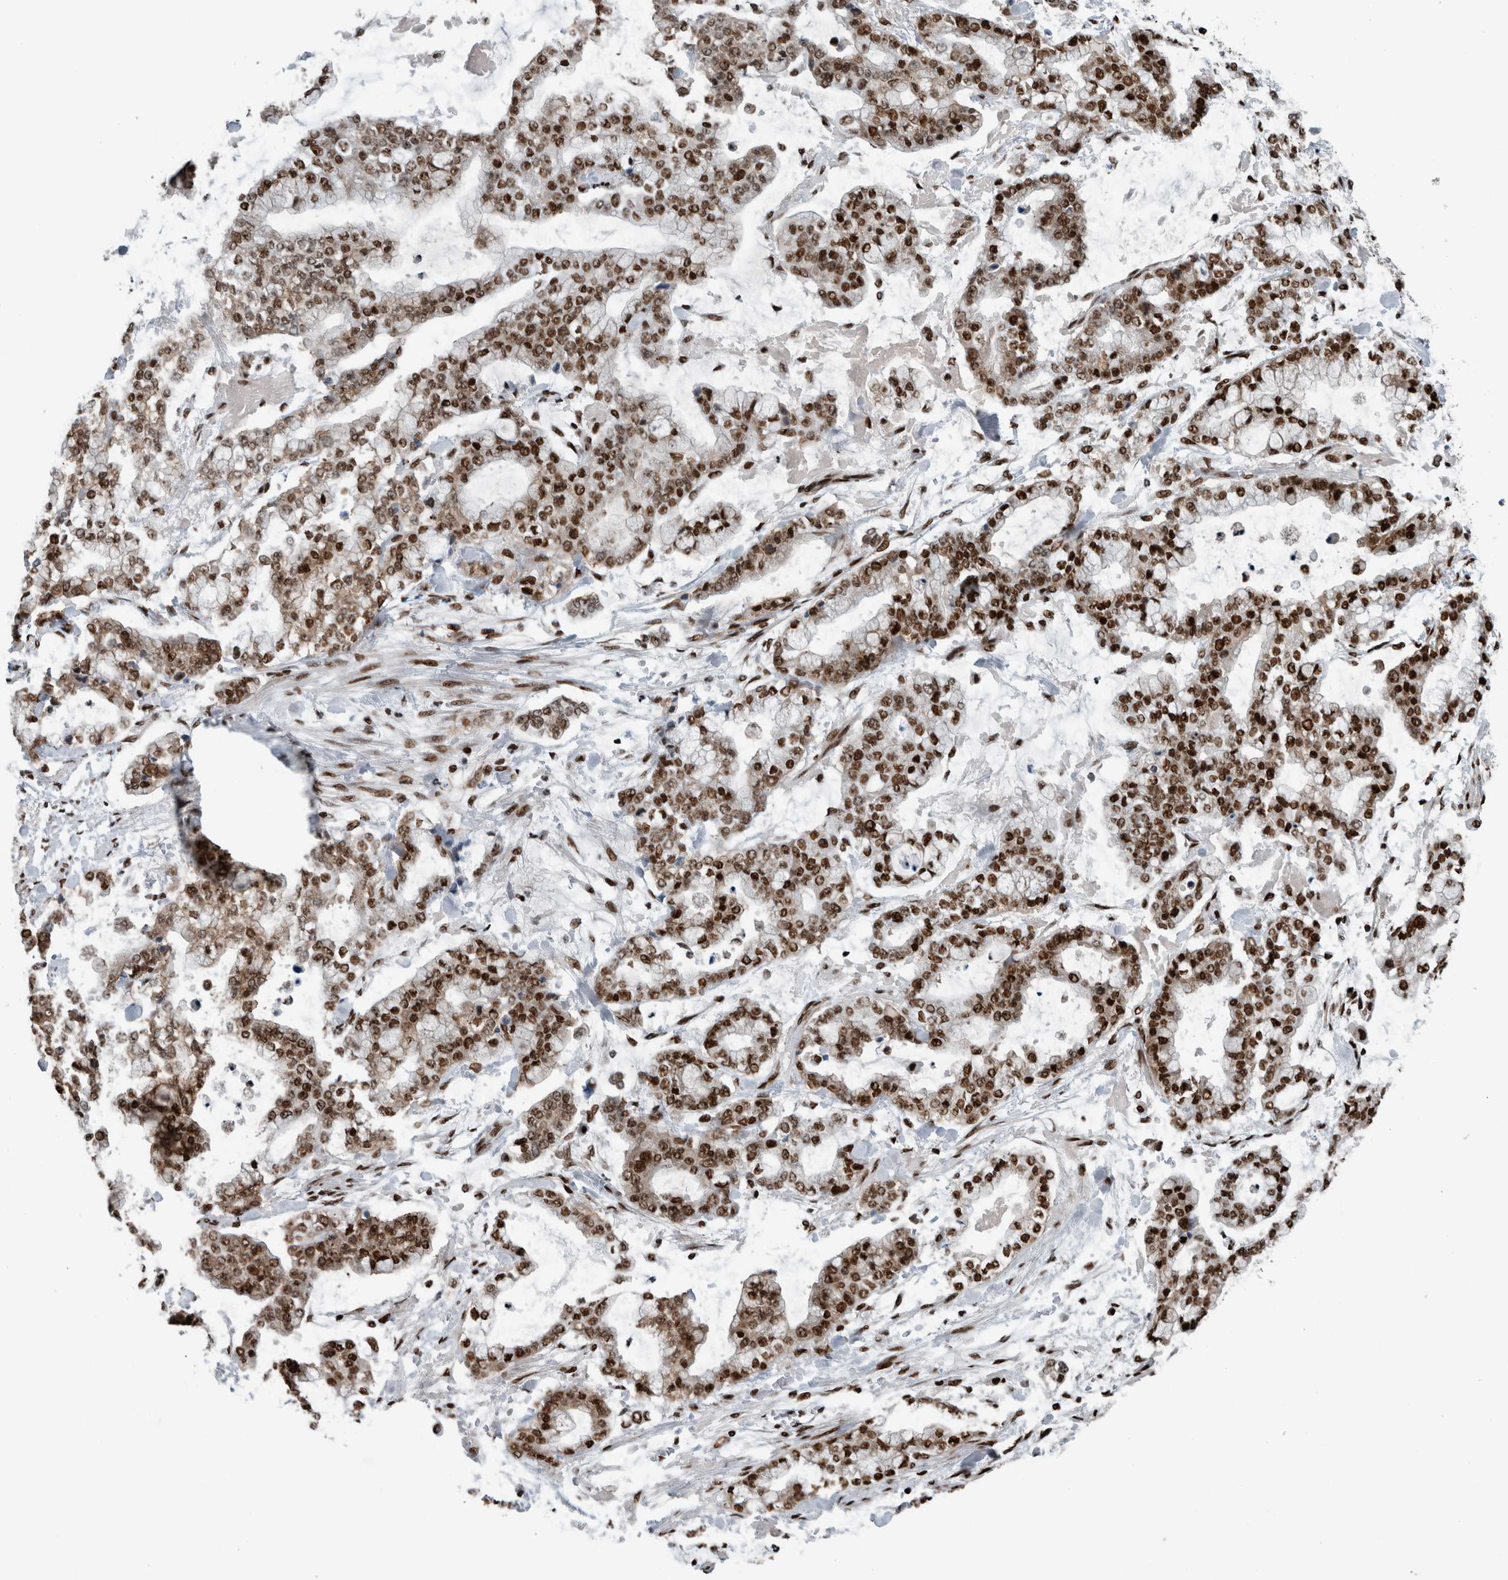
{"staining": {"intensity": "strong", "quantity": ">75%", "location": "nuclear"}, "tissue": "stomach cancer", "cell_type": "Tumor cells", "image_type": "cancer", "snomed": [{"axis": "morphology", "description": "Normal tissue, NOS"}, {"axis": "morphology", "description": "Adenocarcinoma, NOS"}, {"axis": "topography", "description": "Stomach, upper"}, {"axis": "topography", "description": "Stomach"}], "caption": "High-magnification brightfield microscopy of stomach adenocarcinoma stained with DAB (brown) and counterstained with hematoxylin (blue). tumor cells exhibit strong nuclear staining is appreciated in about>75% of cells. The protein of interest is shown in brown color, while the nuclei are stained blue.", "gene": "DNMT3A", "patient": {"sex": "male", "age": 76}}